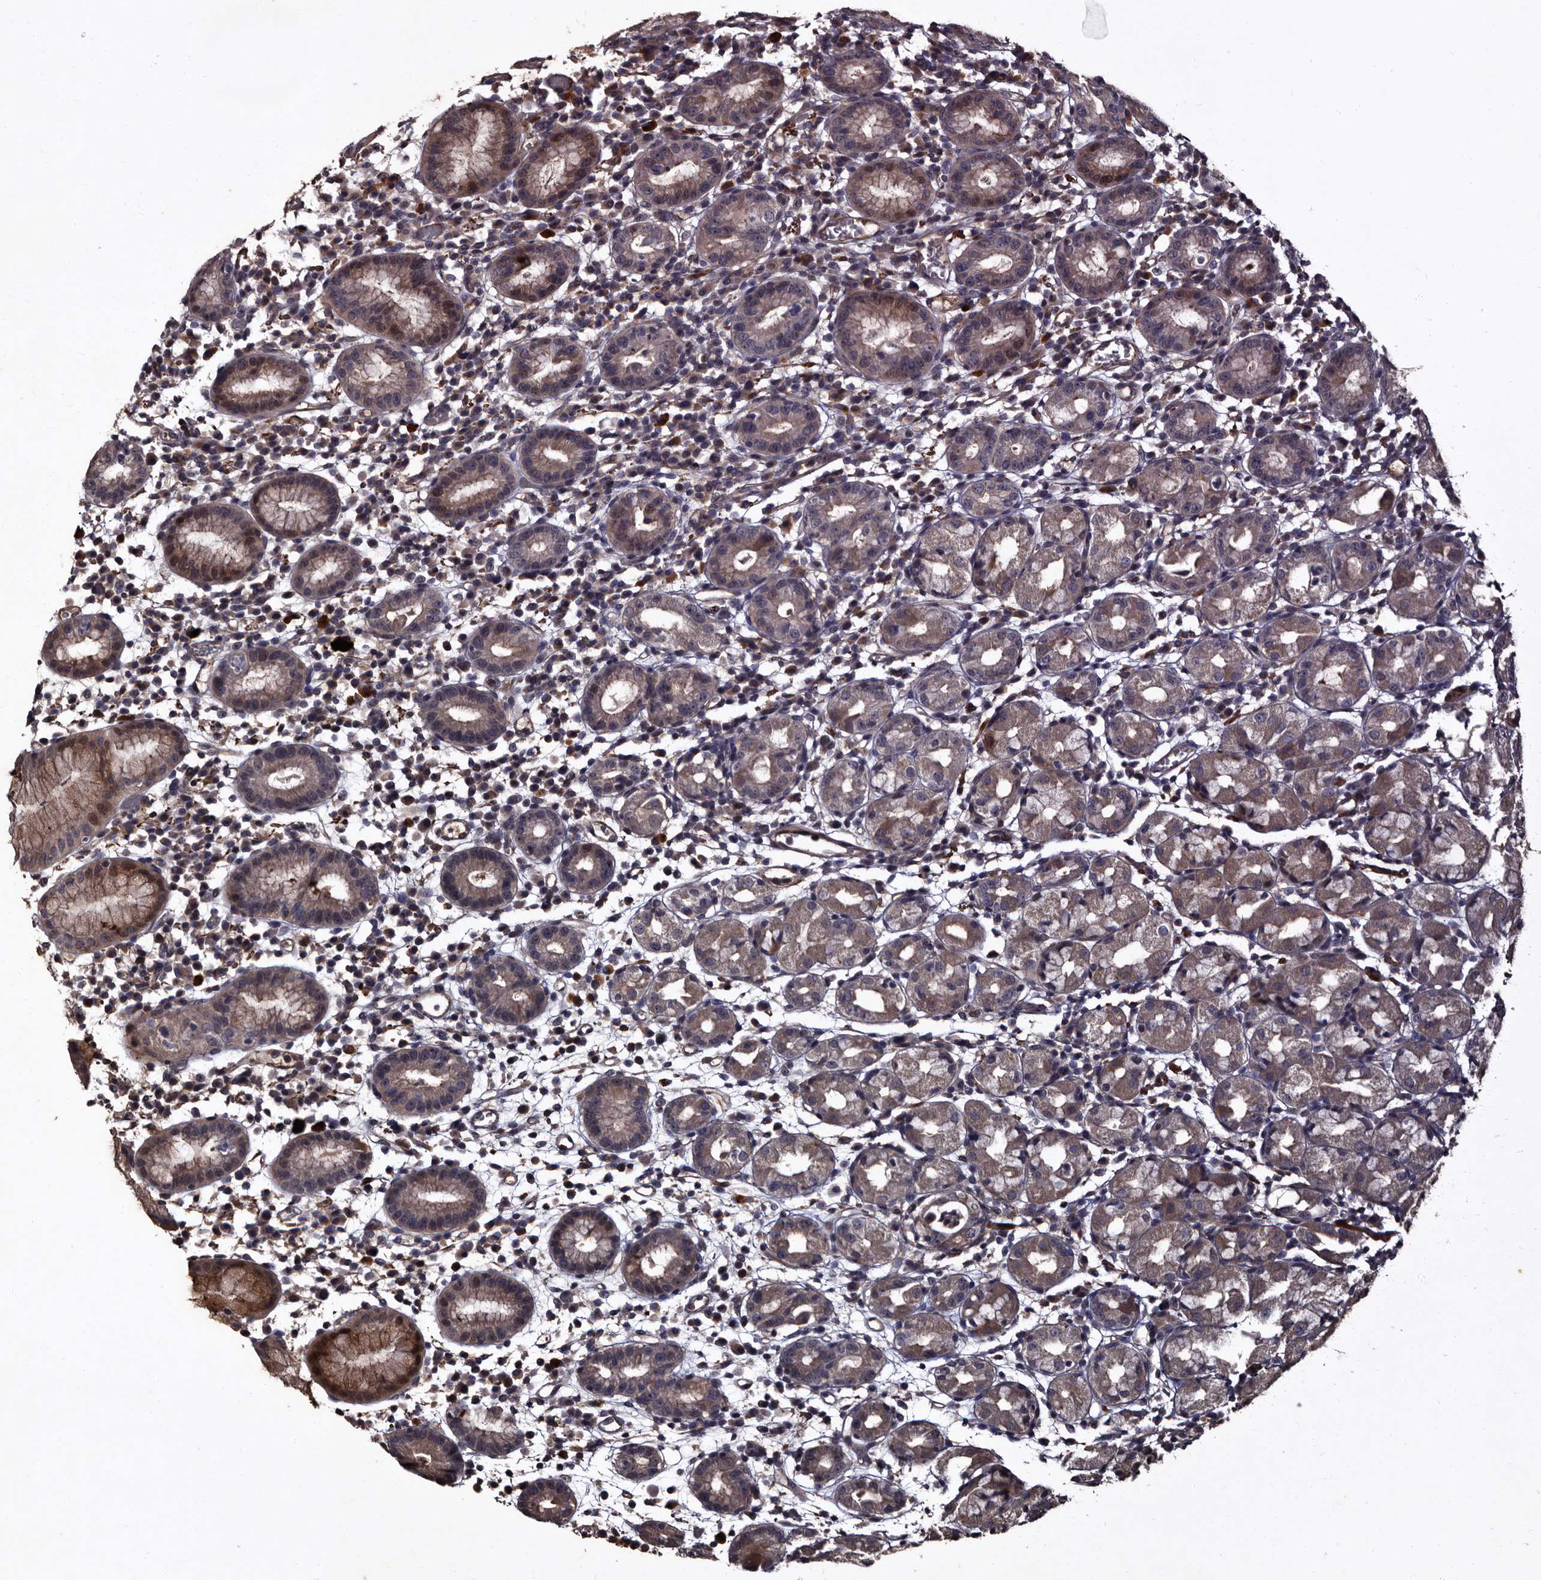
{"staining": {"intensity": "moderate", "quantity": "<25%", "location": "cytoplasmic/membranous"}, "tissue": "stomach", "cell_type": "Glandular cells", "image_type": "normal", "snomed": [{"axis": "morphology", "description": "Normal tissue, NOS"}, {"axis": "topography", "description": "Stomach"}, {"axis": "topography", "description": "Stomach, lower"}], "caption": "This image demonstrates benign stomach stained with immunohistochemistry to label a protein in brown. The cytoplasmic/membranous of glandular cells show moderate positivity for the protein. Nuclei are counter-stained blue.", "gene": "PRKD3", "patient": {"sex": "female", "age": 75}}